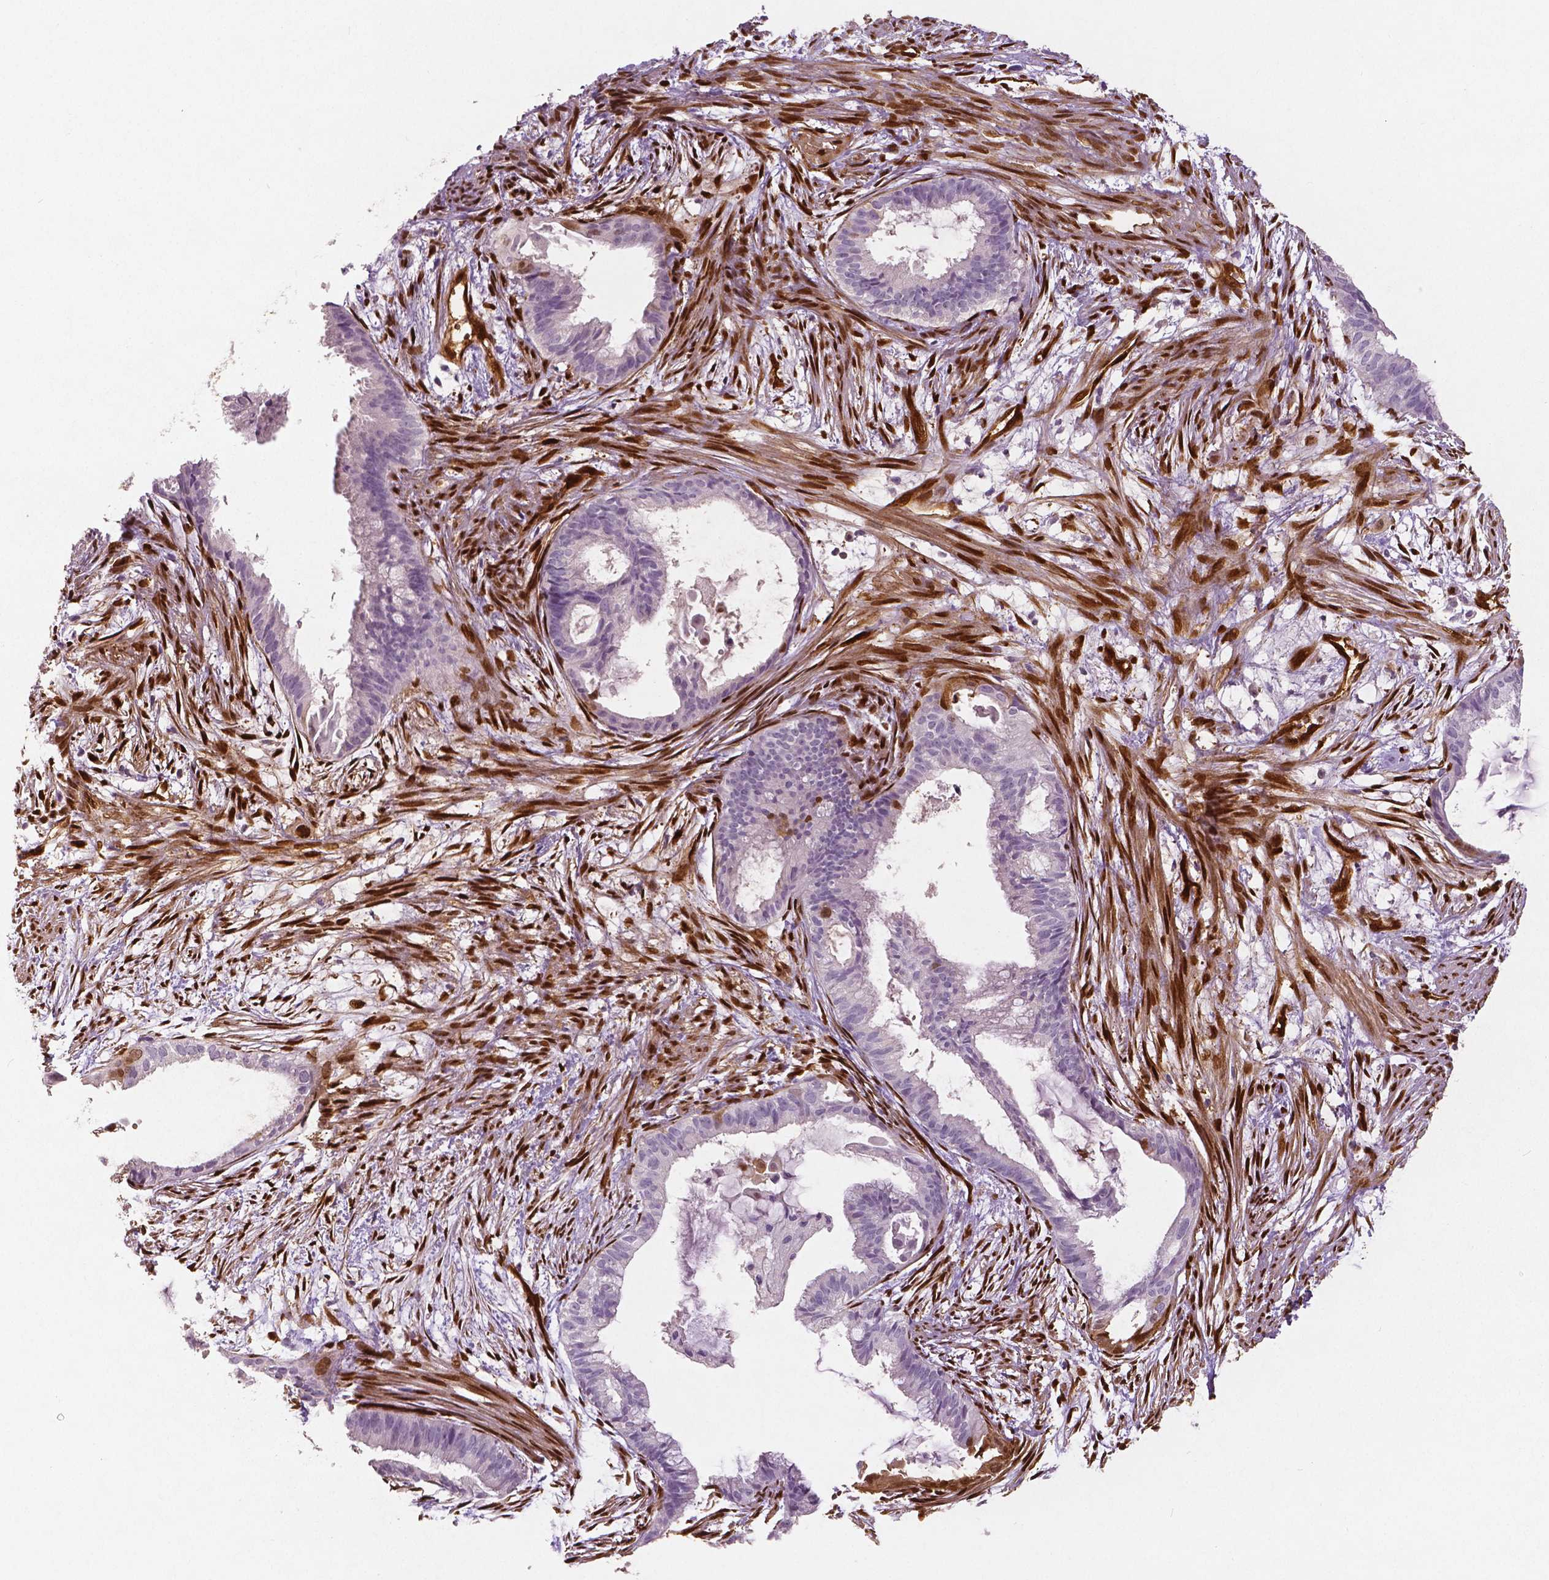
{"staining": {"intensity": "negative", "quantity": "none", "location": "none"}, "tissue": "endometrial cancer", "cell_type": "Tumor cells", "image_type": "cancer", "snomed": [{"axis": "morphology", "description": "Adenocarcinoma, NOS"}, {"axis": "topography", "description": "Endometrium"}], "caption": "Tumor cells show no significant protein positivity in endometrial cancer. (Brightfield microscopy of DAB immunohistochemistry at high magnification).", "gene": "WWTR1", "patient": {"sex": "female", "age": 86}}